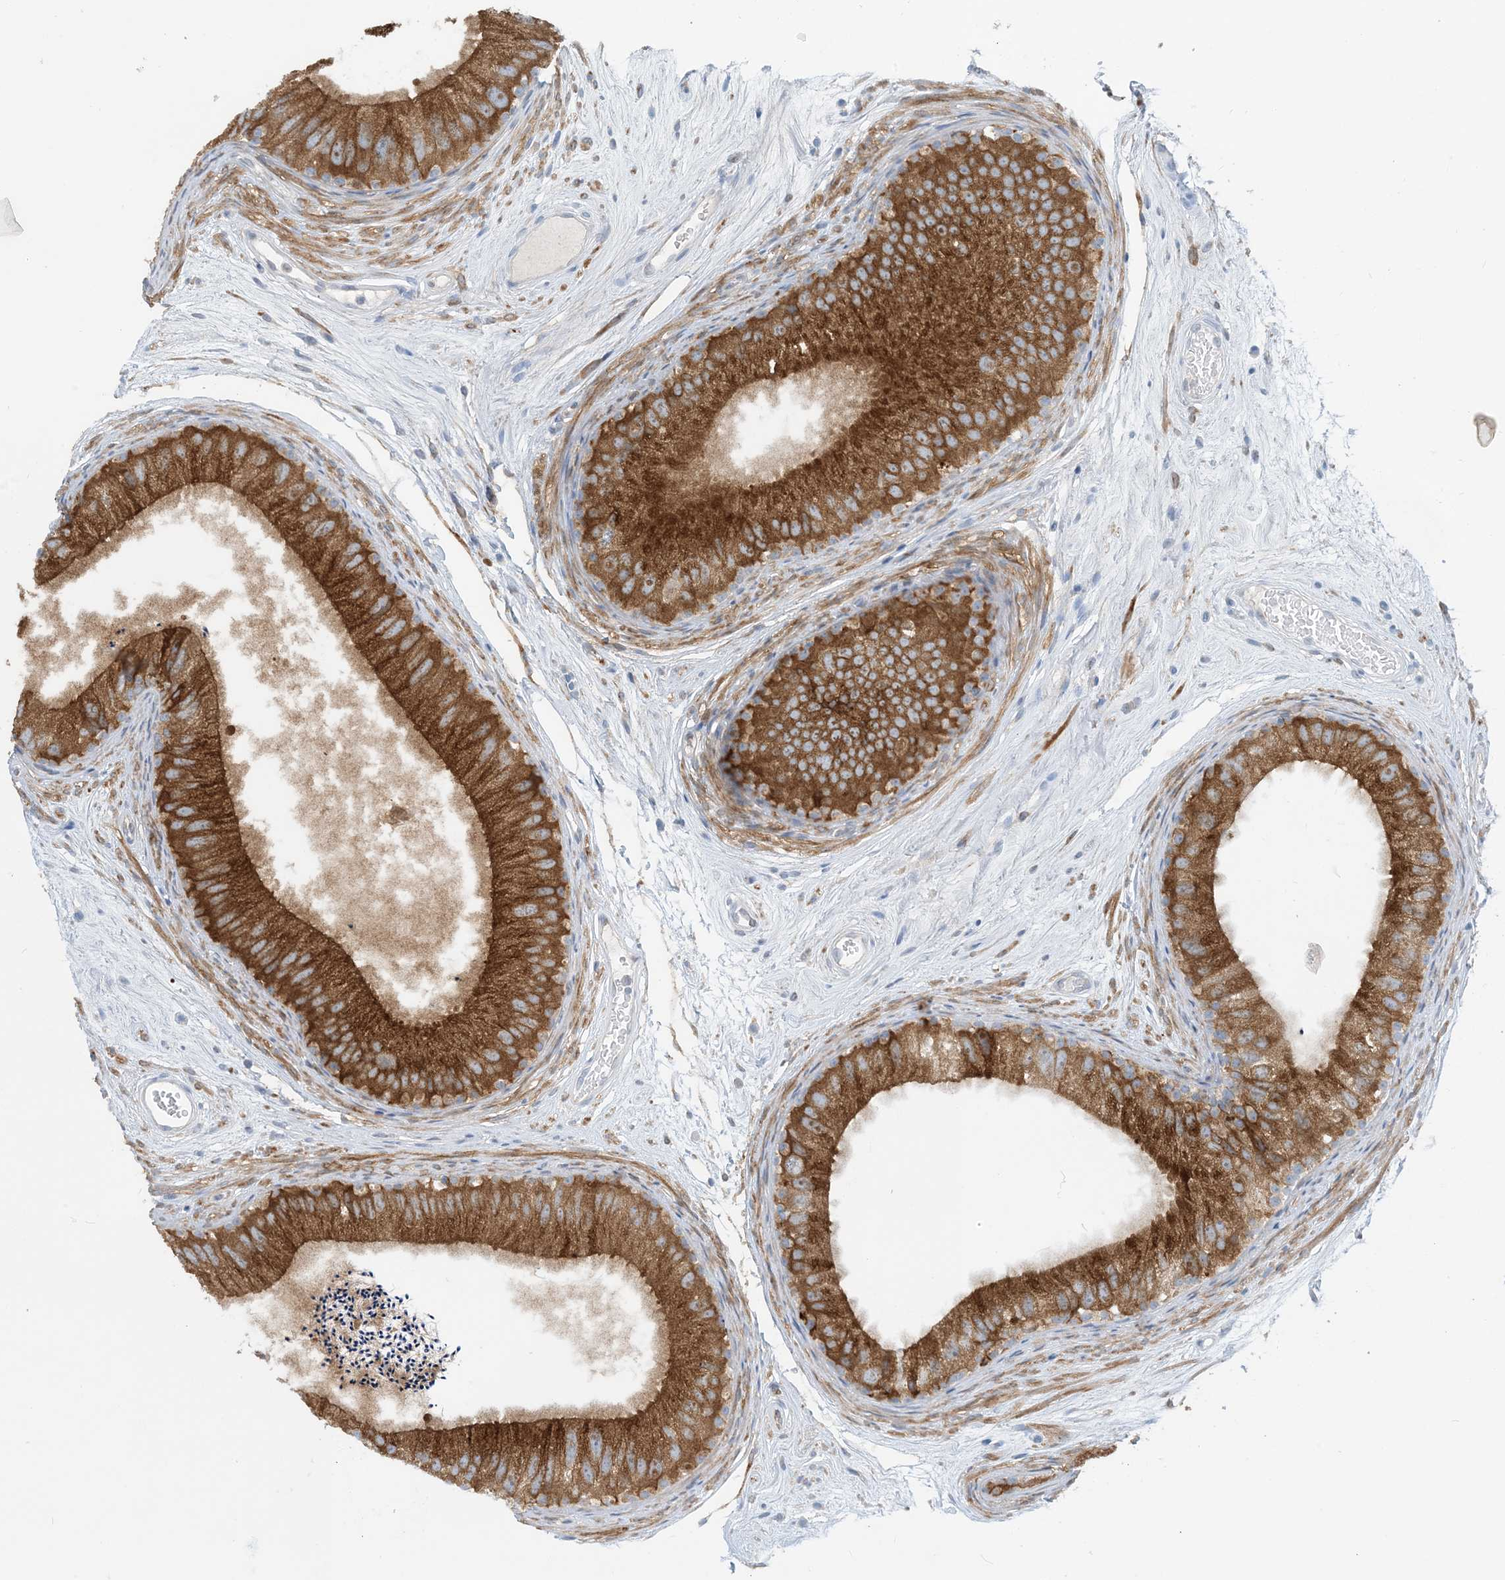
{"staining": {"intensity": "moderate", "quantity": ">75%", "location": "cytoplasmic/membranous"}, "tissue": "epididymis", "cell_type": "Glandular cells", "image_type": "normal", "snomed": [{"axis": "morphology", "description": "Normal tissue, NOS"}, {"axis": "topography", "description": "Epididymis"}], "caption": "Human epididymis stained with a brown dye demonstrates moderate cytoplasmic/membranous positive positivity in approximately >75% of glandular cells.", "gene": "EIF2A", "patient": {"sex": "male", "age": 77}}